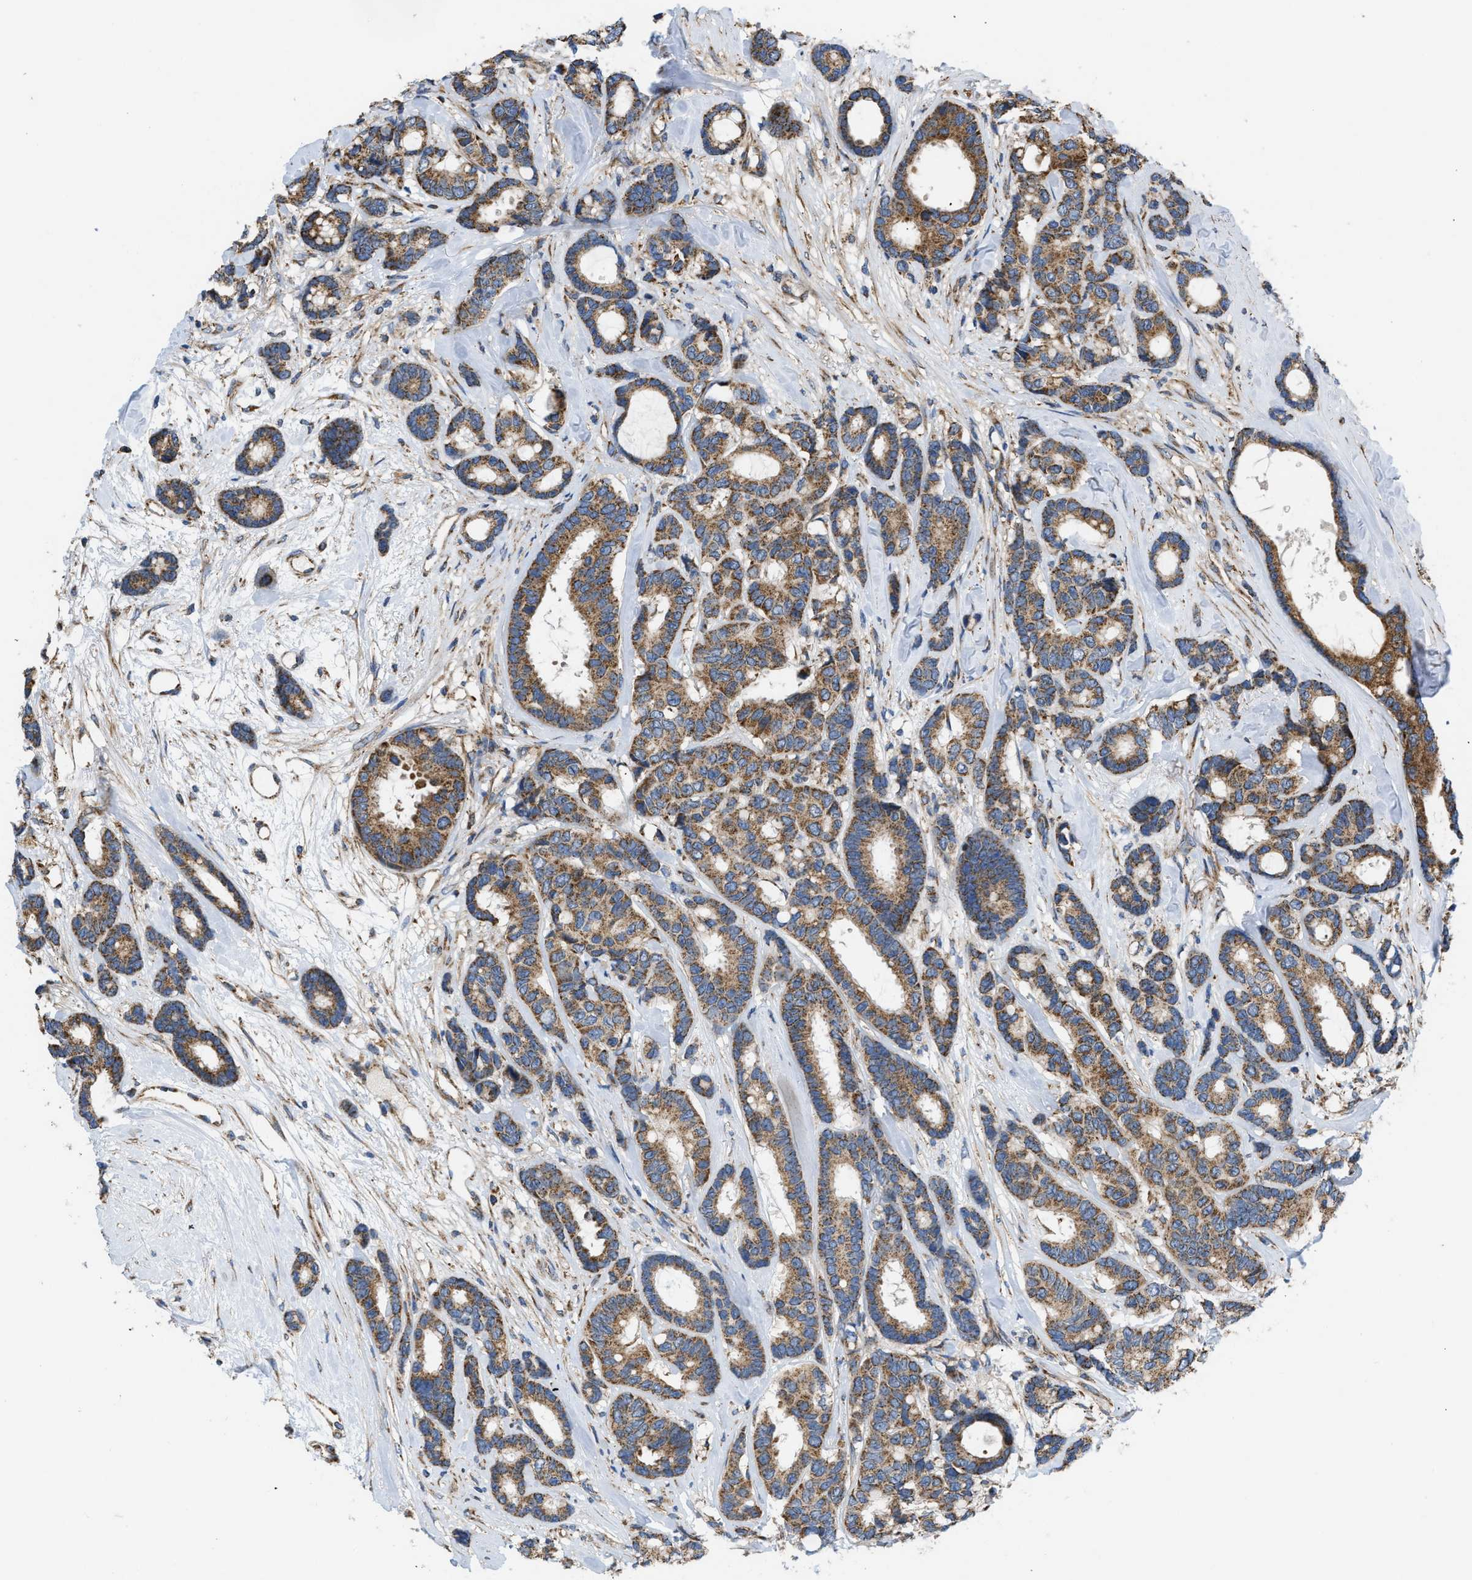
{"staining": {"intensity": "moderate", "quantity": ">75%", "location": "cytoplasmic/membranous"}, "tissue": "breast cancer", "cell_type": "Tumor cells", "image_type": "cancer", "snomed": [{"axis": "morphology", "description": "Duct carcinoma"}, {"axis": "topography", "description": "Breast"}], "caption": "IHC of breast cancer (infiltrating ductal carcinoma) reveals medium levels of moderate cytoplasmic/membranous expression in about >75% of tumor cells.", "gene": "OPTN", "patient": {"sex": "female", "age": 87}}